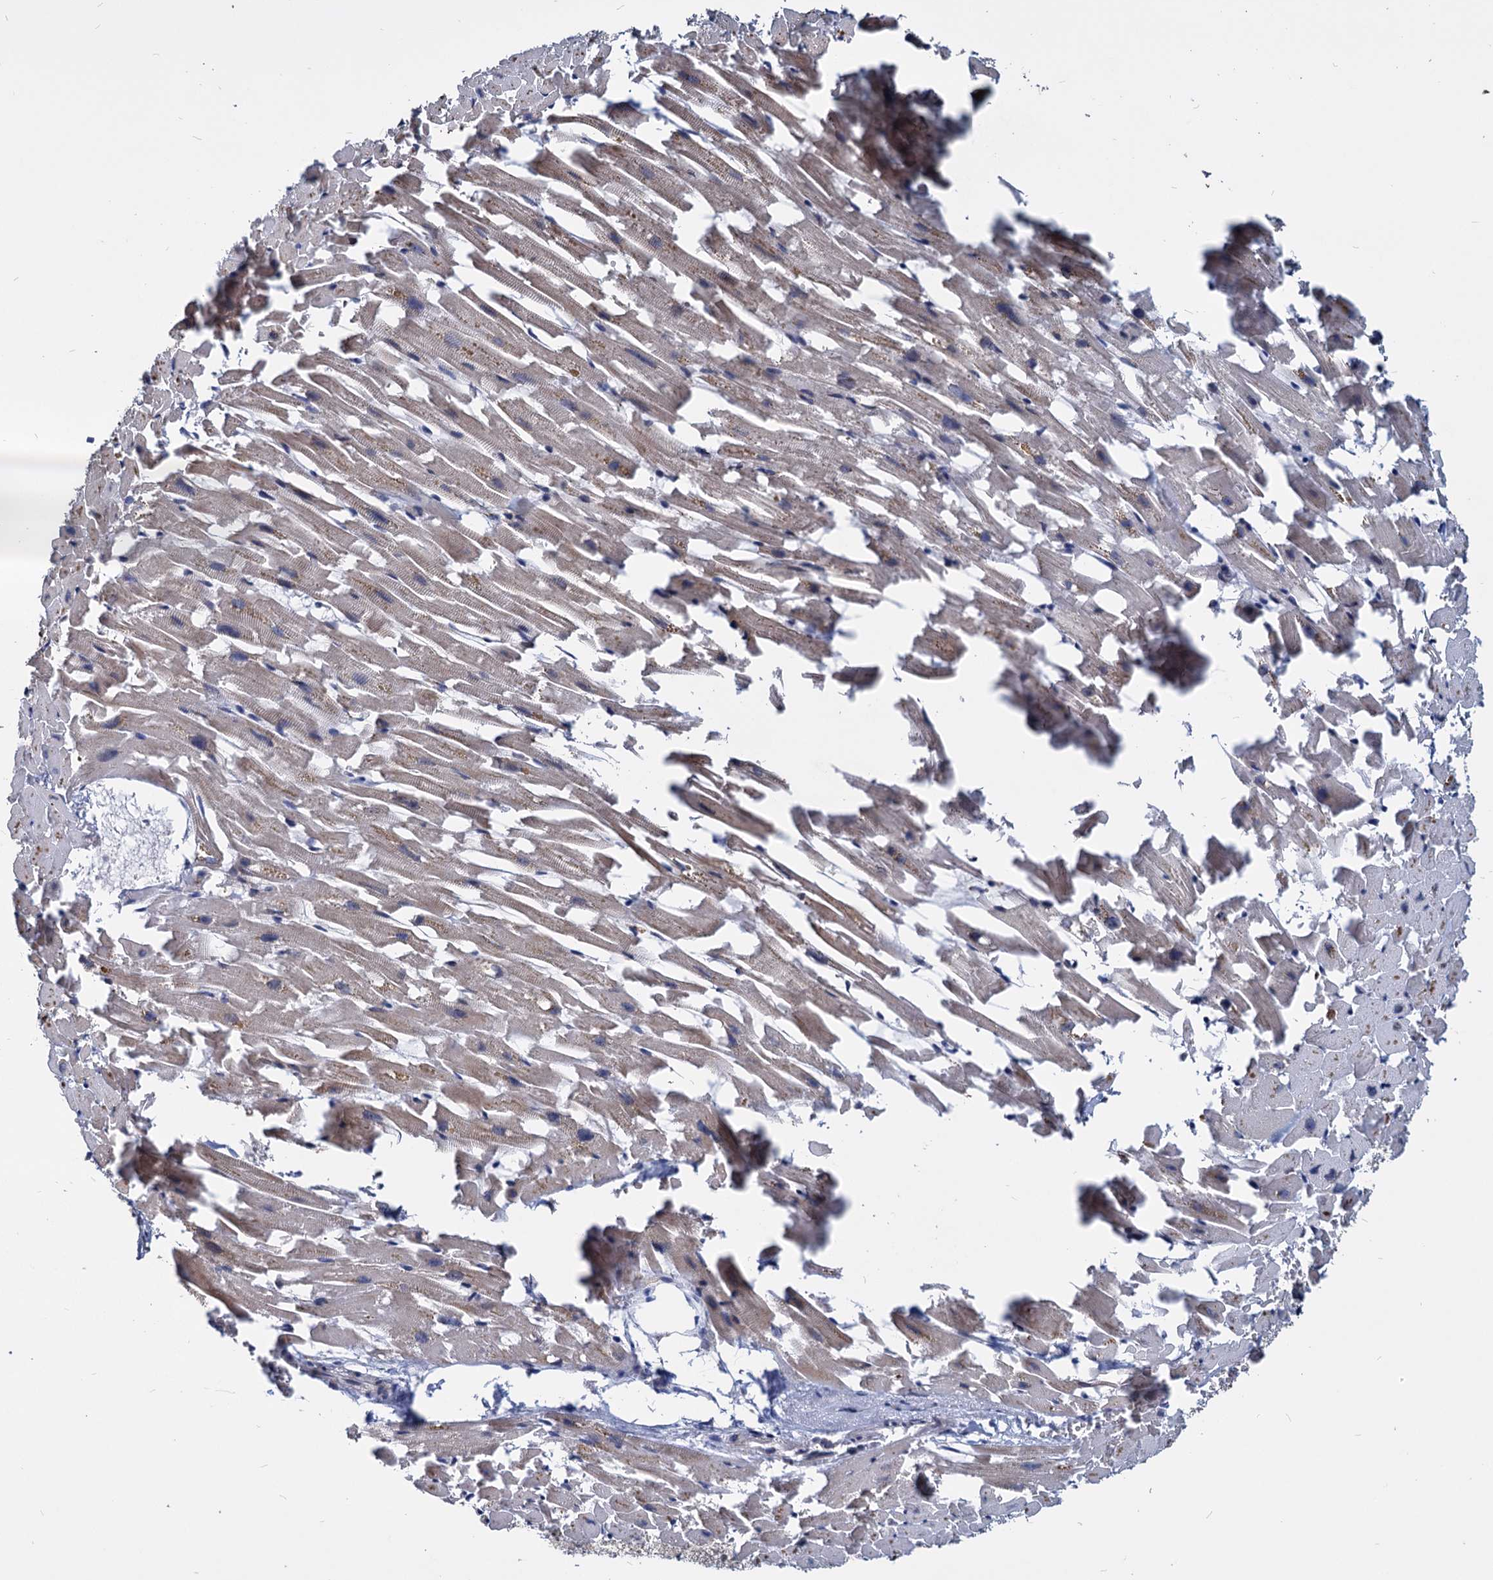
{"staining": {"intensity": "weak", "quantity": "25%-75%", "location": "cytoplasmic/membranous"}, "tissue": "heart muscle", "cell_type": "Cardiomyocytes", "image_type": "normal", "snomed": [{"axis": "morphology", "description": "Normal tissue, NOS"}, {"axis": "topography", "description": "Heart"}], "caption": "High-magnification brightfield microscopy of normal heart muscle stained with DAB (3,3'-diaminobenzidine) (brown) and counterstained with hematoxylin (blue). cardiomyocytes exhibit weak cytoplasmic/membranous expression is present in about25%-75% of cells. (Stains: DAB (3,3'-diaminobenzidine) in brown, nuclei in blue, Microscopy: brightfield microscopy at high magnification).", "gene": "SAAL1", "patient": {"sex": "female", "age": 64}}